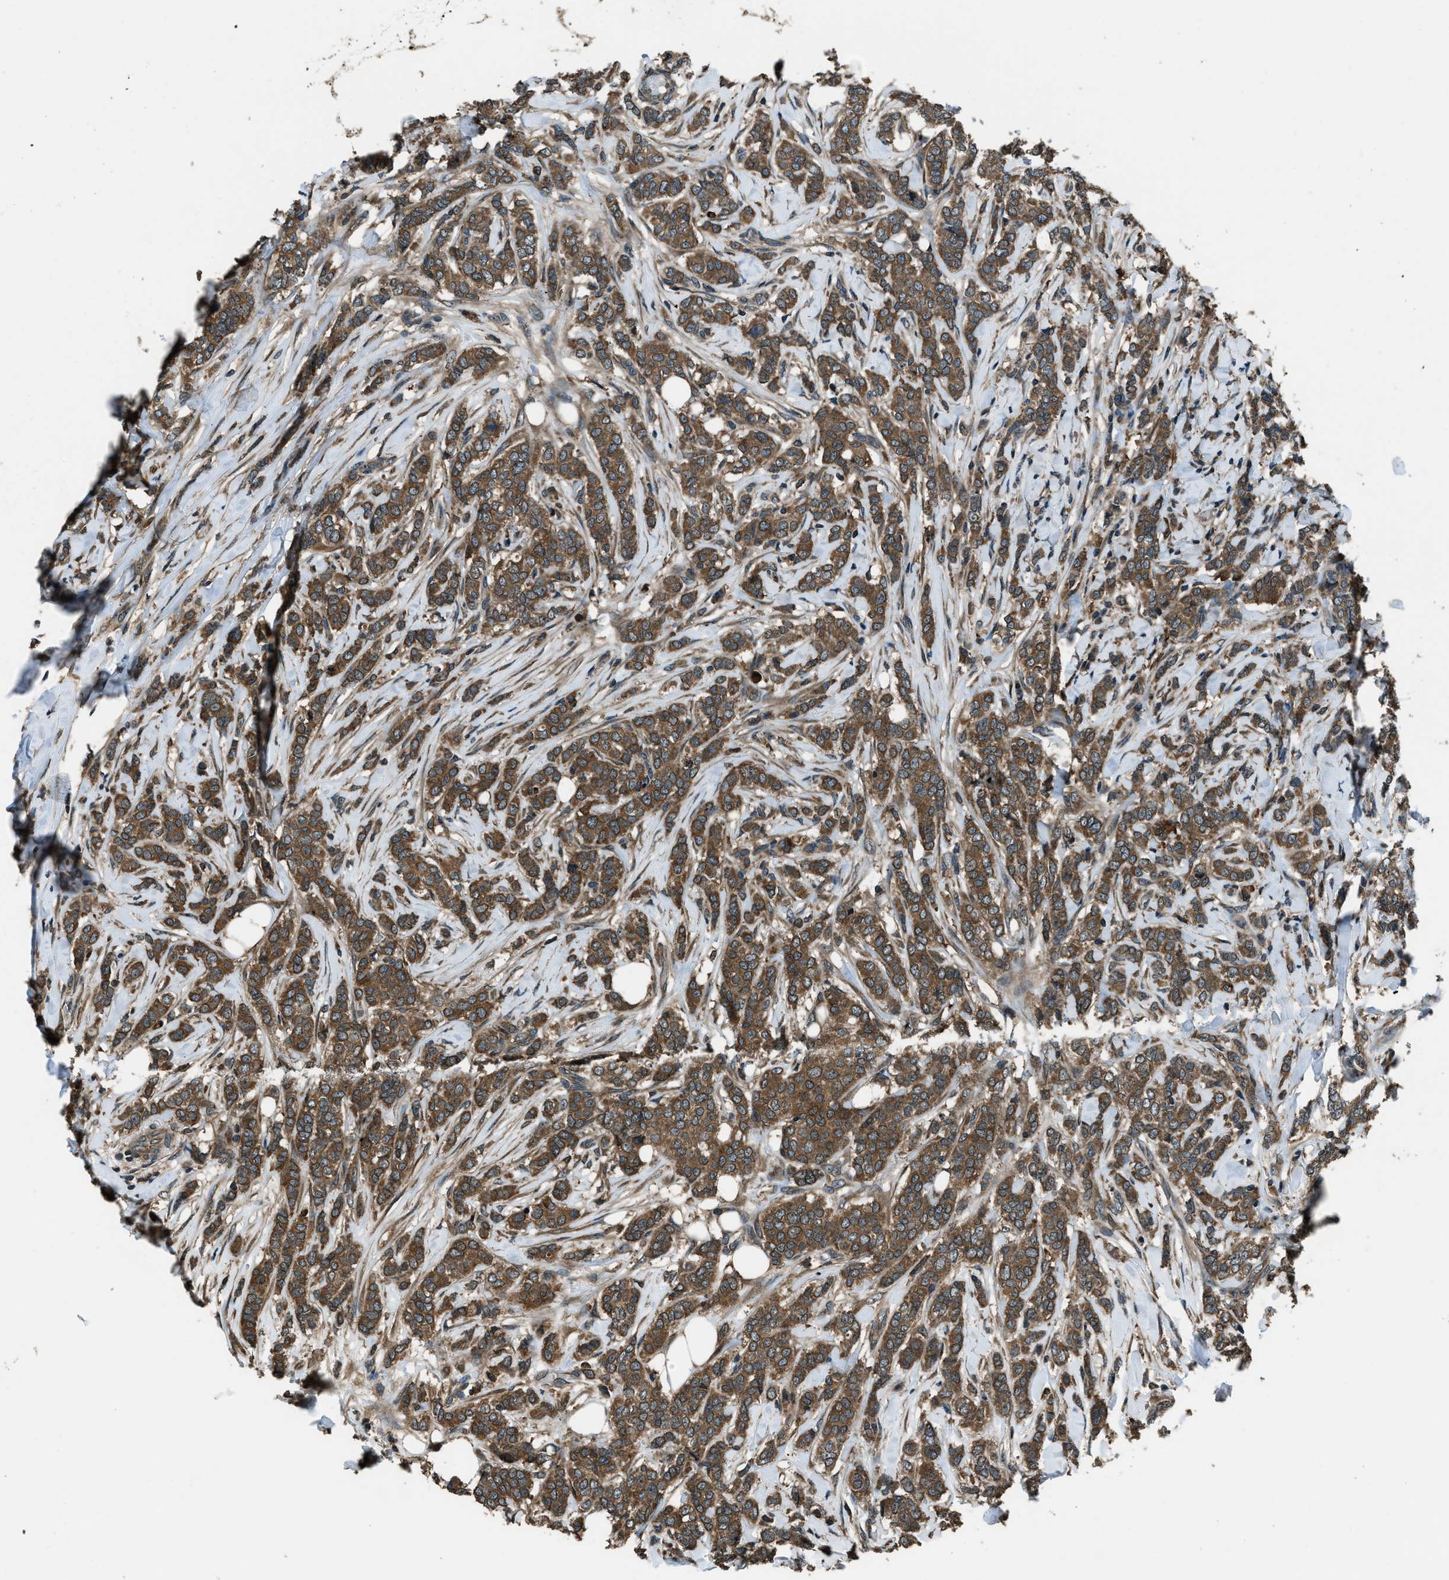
{"staining": {"intensity": "moderate", "quantity": ">75%", "location": "cytoplasmic/membranous"}, "tissue": "breast cancer", "cell_type": "Tumor cells", "image_type": "cancer", "snomed": [{"axis": "morphology", "description": "Lobular carcinoma"}, {"axis": "topography", "description": "Skin"}, {"axis": "topography", "description": "Breast"}], "caption": "Immunohistochemistry (IHC) staining of breast cancer, which displays medium levels of moderate cytoplasmic/membranous positivity in about >75% of tumor cells indicating moderate cytoplasmic/membranous protein expression. The staining was performed using DAB (brown) for protein detection and nuclei were counterstained in hematoxylin (blue).", "gene": "TRIM4", "patient": {"sex": "female", "age": 46}}